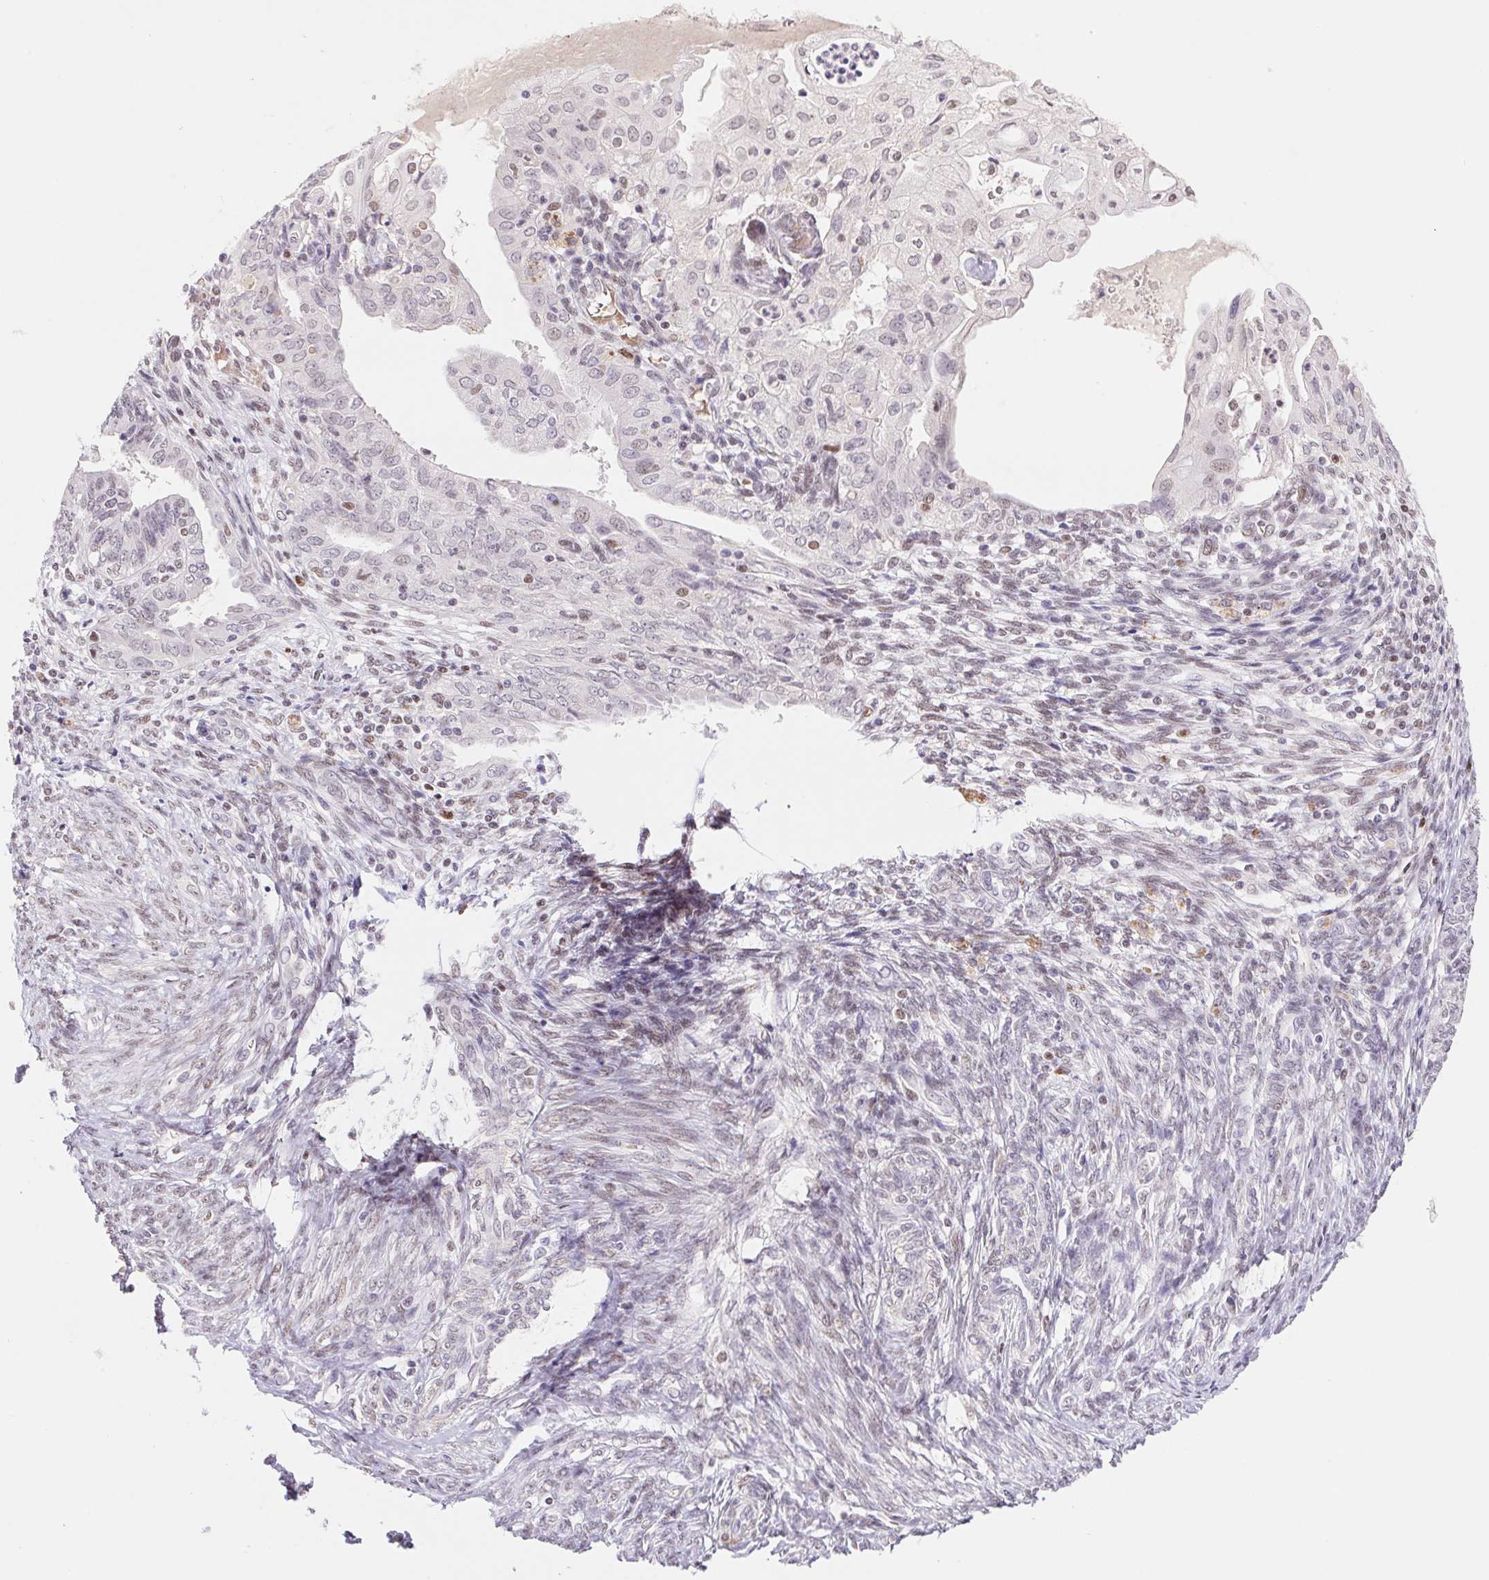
{"staining": {"intensity": "negative", "quantity": "none", "location": "none"}, "tissue": "endometrial cancer", "cell_type": "Tumor cells", "image_type": "cancer", "snomed": [{"axis": "morphology", "description": "Adenocarcinoma, NOS"}, {"axis": "topography", "description": "Endometrium"}], "caption": "High magnification brightfield microscopy of adenocarcinoma (endometrial) stained with DAB (brown) and counterstained with hematoxylin (blue): tumor cells show no significant staining.", "gene": "TRERF1", "patient": {"sex": "female", "age": 68}}